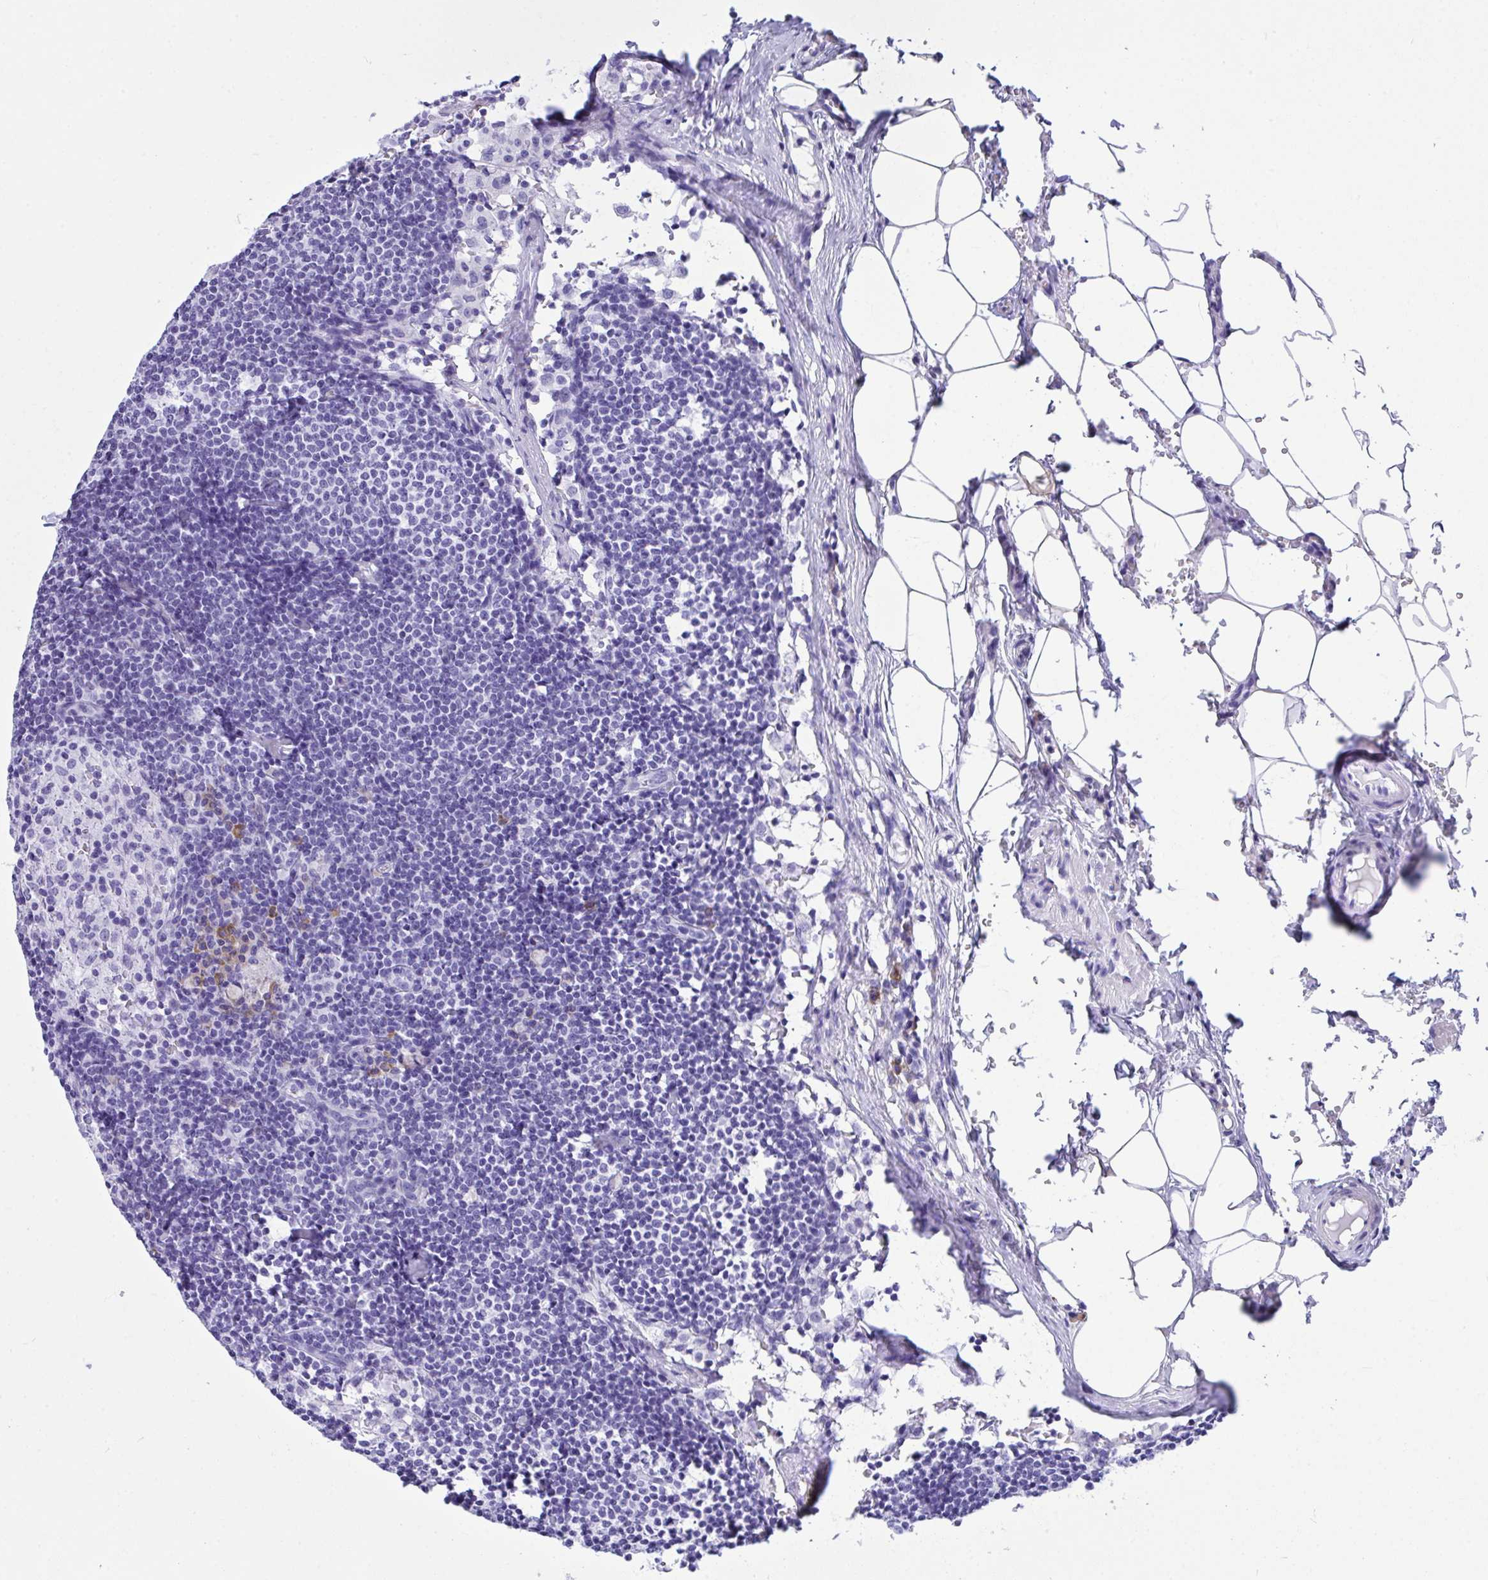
{"staining": {"intensity": "moderate", "quantity": "<25%", "location": "cytoplasmic/membranous"}, "tissue": "lymph node", "cell_type": "Germinal center cells", "image_type": "normal", "snomed": [{"axis": "morphology", "description": "Normal tissue, NOS"}, {"axis": "topography", "description": "Lymph node"}], "caption": "The photomicrograph reveals staining of unremarkable lymph node, revealing moderate cytoplasmic/membranous protein expression (brown color) within germinal center cells.", "gene": "BEST4", "patient": {"sex": "male", "age": 49}}